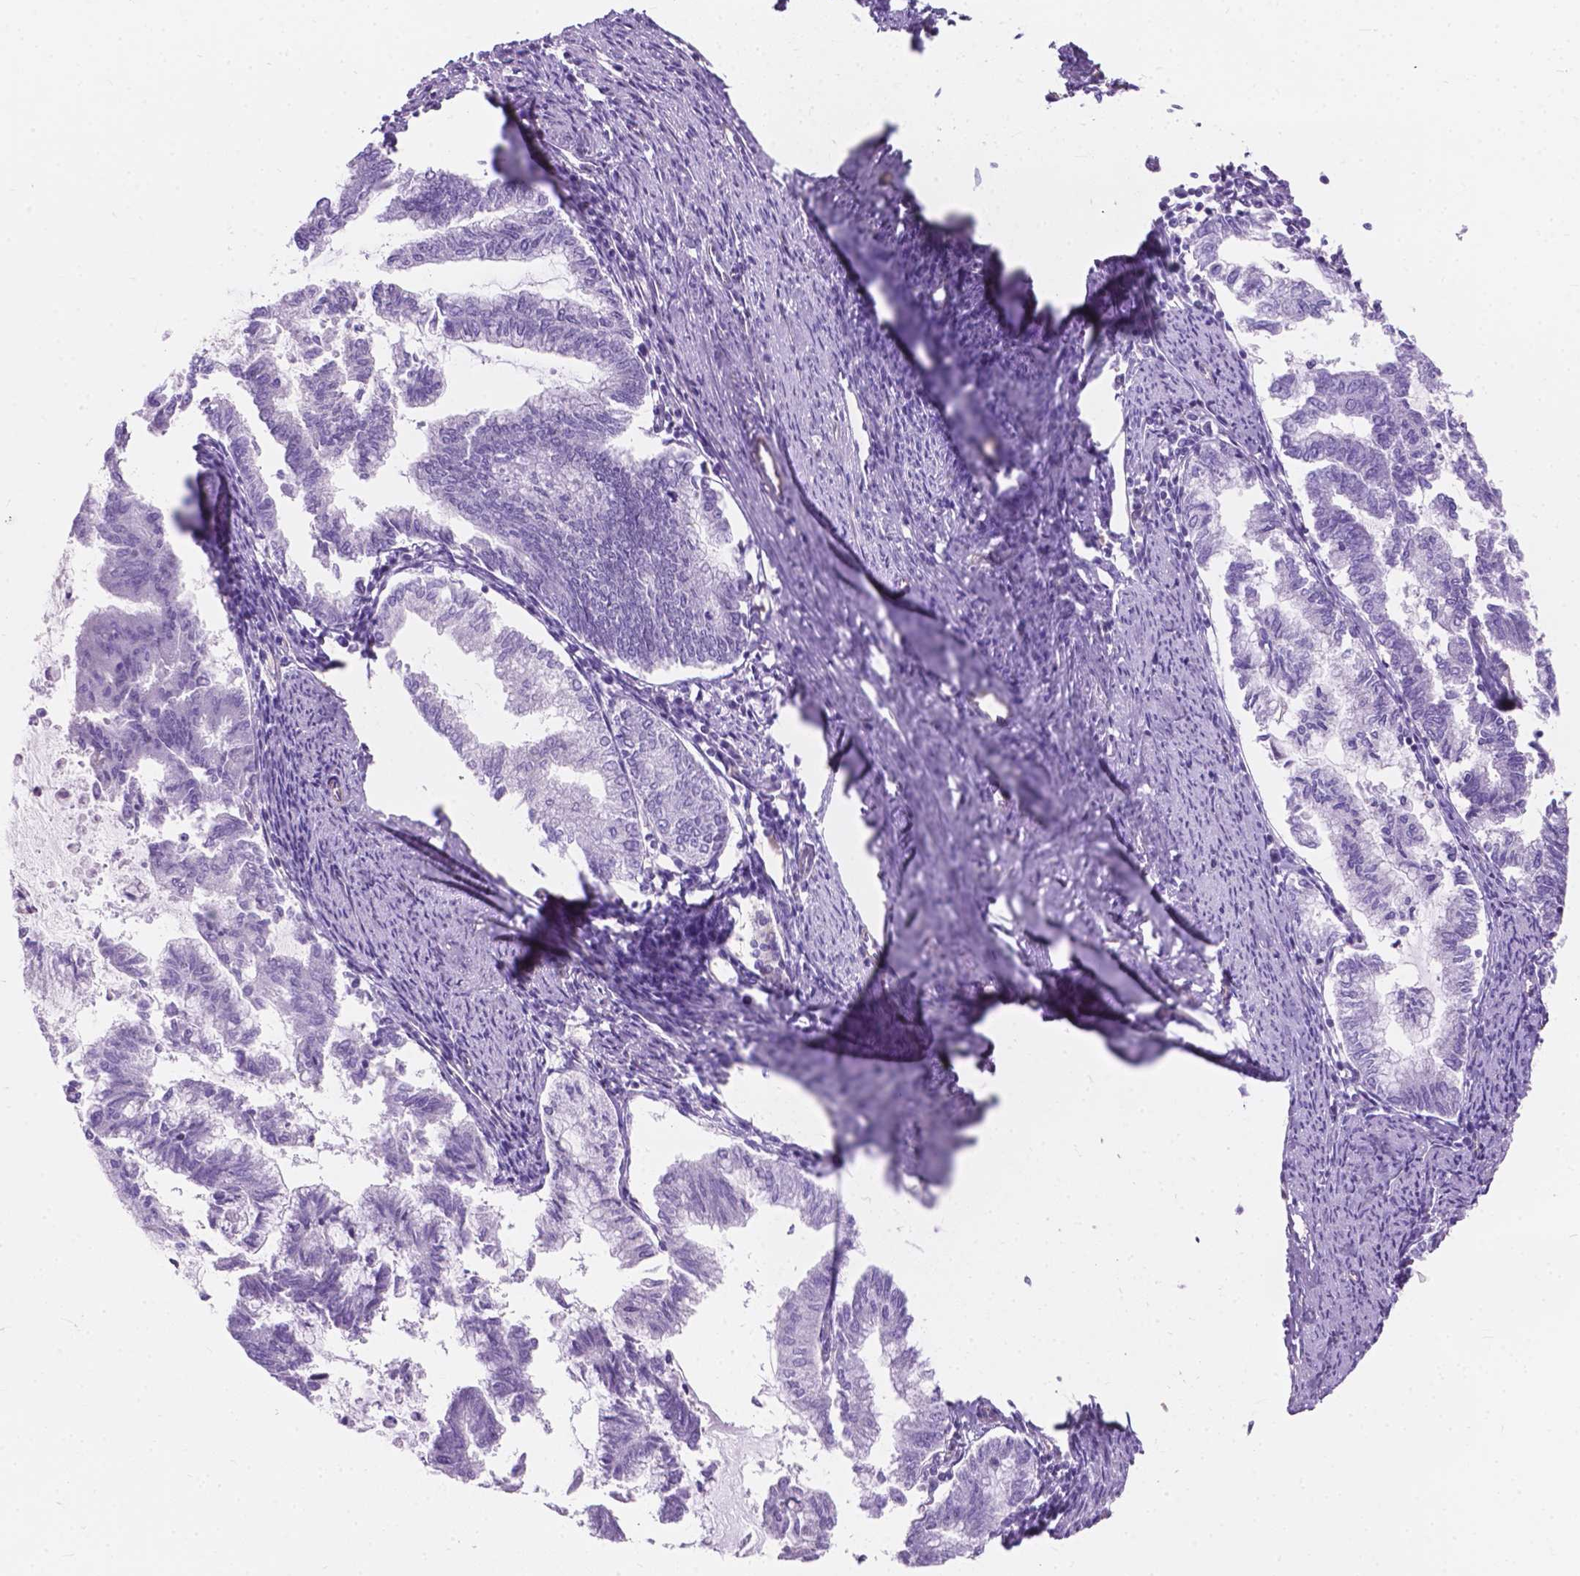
{"staining": {"intensity": "negative", "quantity": "none", "location": "none"}, "tissue": "endometrial cancer", "cell_type": "Tumor cells", "image_type": "cancer", "snomed": [{"axis": "morphology", "description": "Adenocarcinoma, NOS"}, {"axis": "topography", "description": "Endometrium"}], "caption": "A micrograph of human endometrial cancer (adenocarcinoma) is negative for staining in tumor cells.", "gene": "AMOT", "patient": {"sex": "female", "age": 79}}